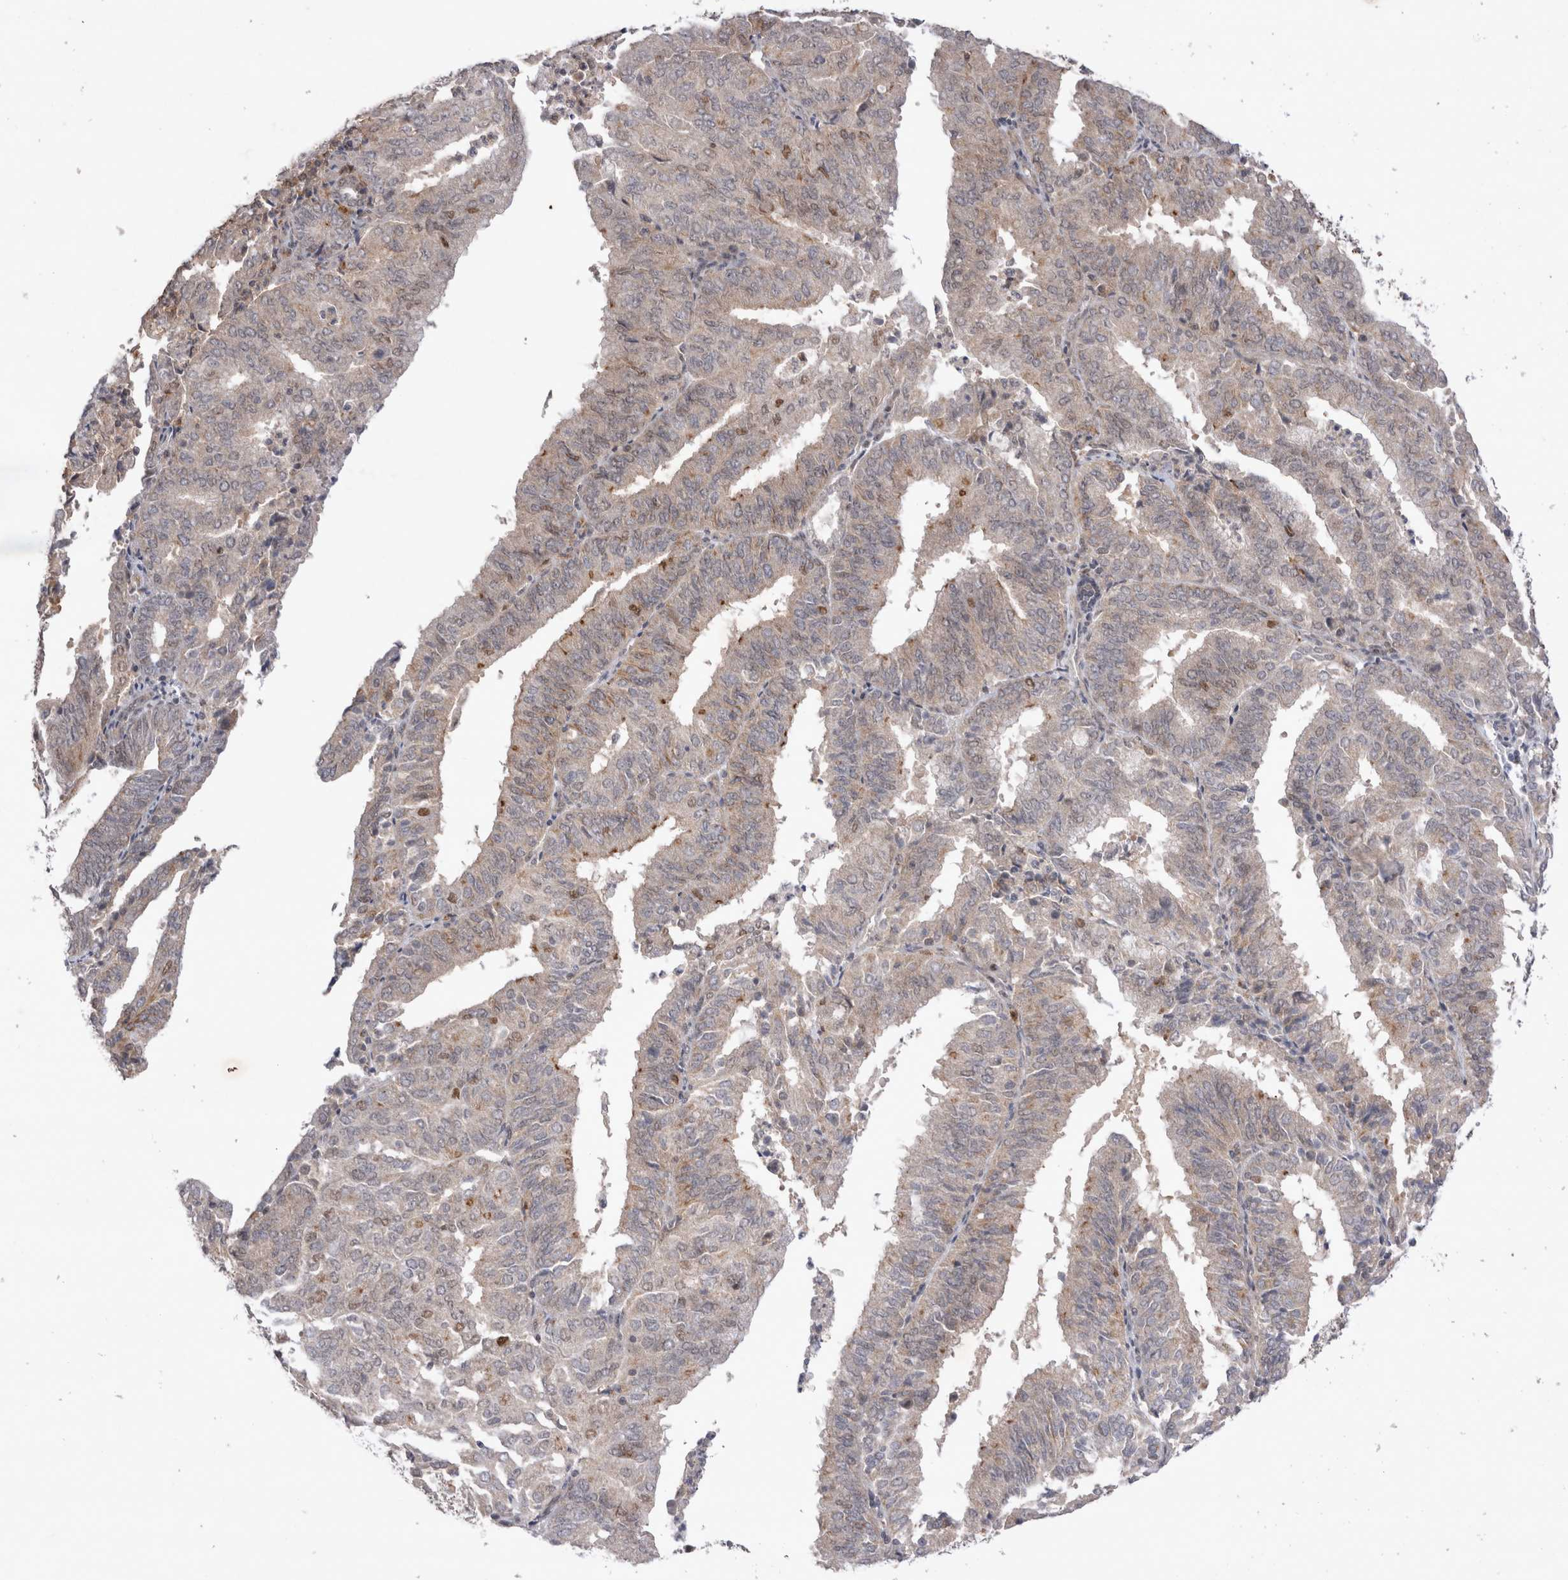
{"staining": {"intensity": "weak", "quantity": "<25%", "location": "cytoplasmic/membranous,nuclear"}, "tissue": "endometrial cancer", "cell_type": "Tumor cells", "image_type": "cancer", "snomed": [{"axis": "morphology", "description": "Adenocarcinoma, NOS"}, {"axis": "topography", "description": "Uterus"}], "caption": "This is an immunohistochemistry image of human endometrial adenocarcinoma. There is no staining in tumor cells.", "gene": "STK11", "patient": {"sex": "female", "age": 60}}